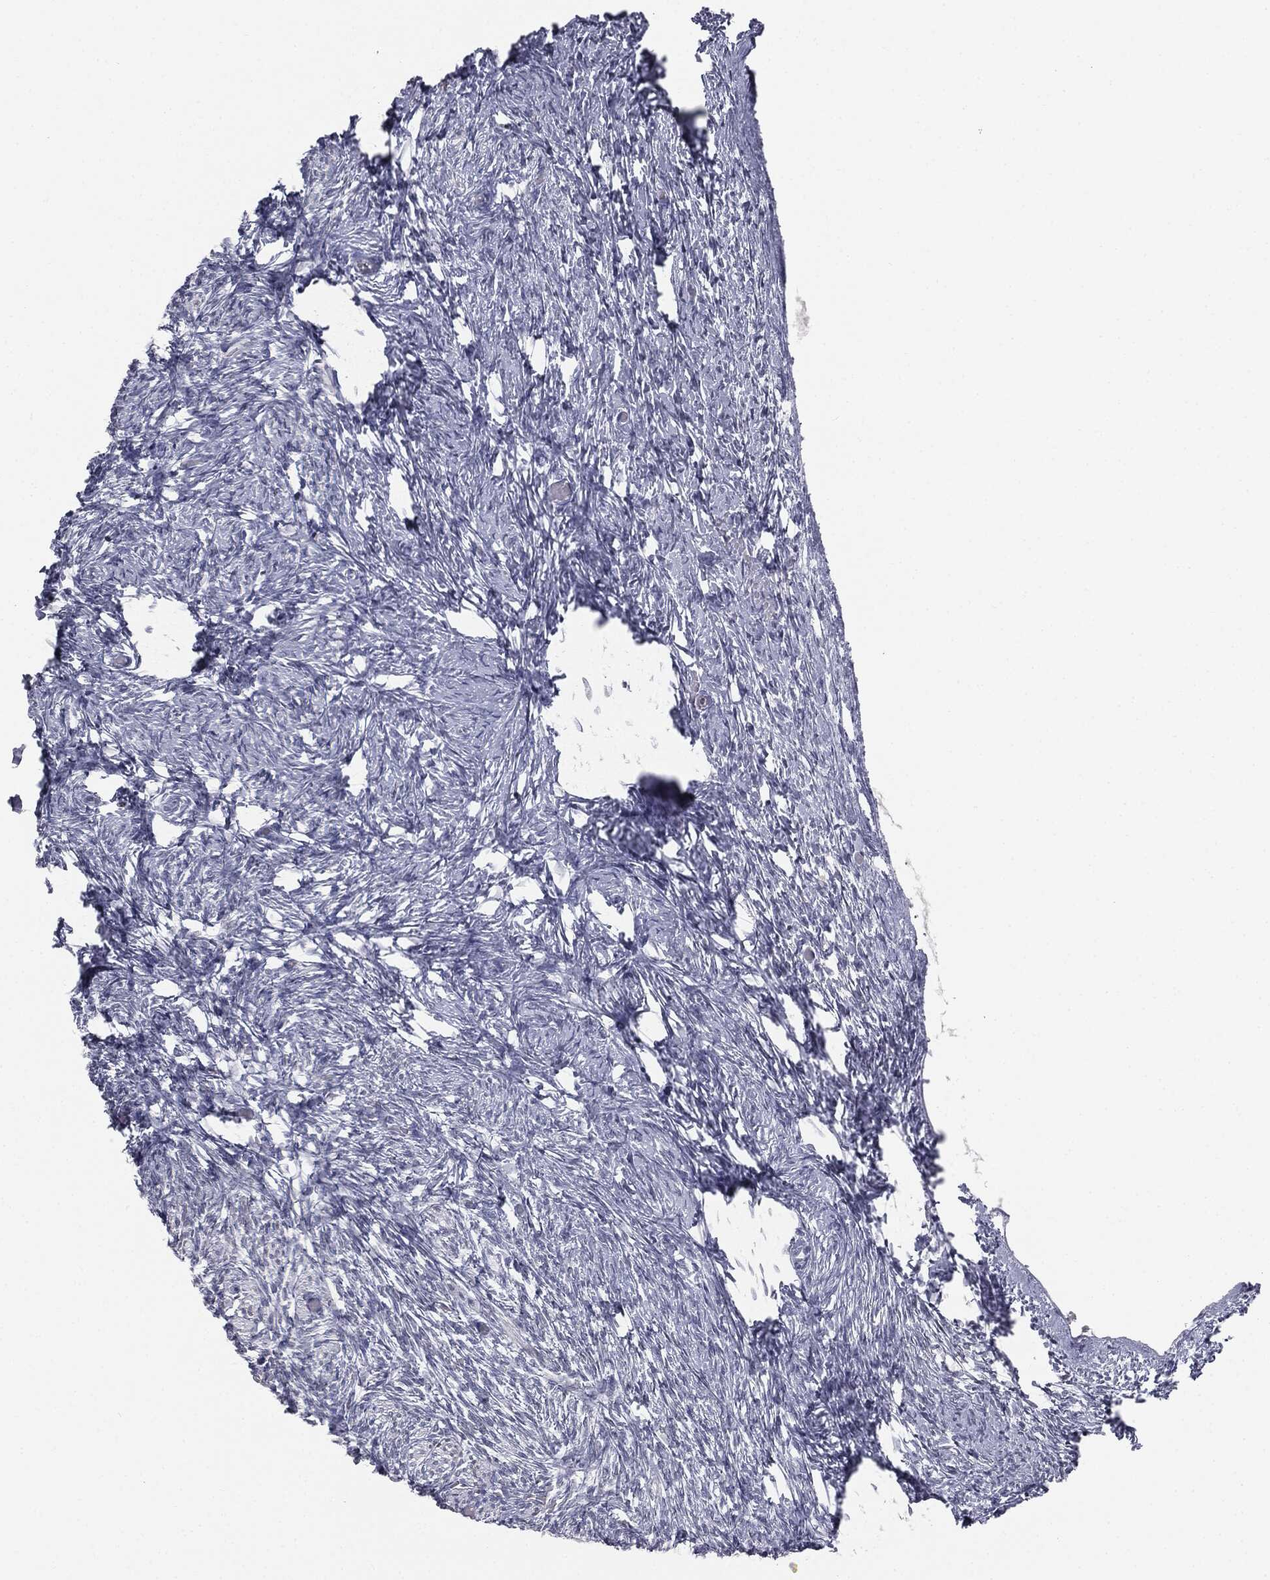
{"staining": {"intensity": "negative", "quantity": "none", "location": "none"}, "tissue": "ovary", "cell_type": "Follicle cells", "image_type": "normal", "snomed": [{"axis": "morphology", "description": "Normal tissue, NOS"}, {"axis": "topography", "description": "Ovary"}], "caption": "IHC photomicrograph of normal ovary stained for a protein (brown), which exhibits no expression in follicle cells.", "gene": "ALDOB", "patient": {"sex": "female", "age": 39}}